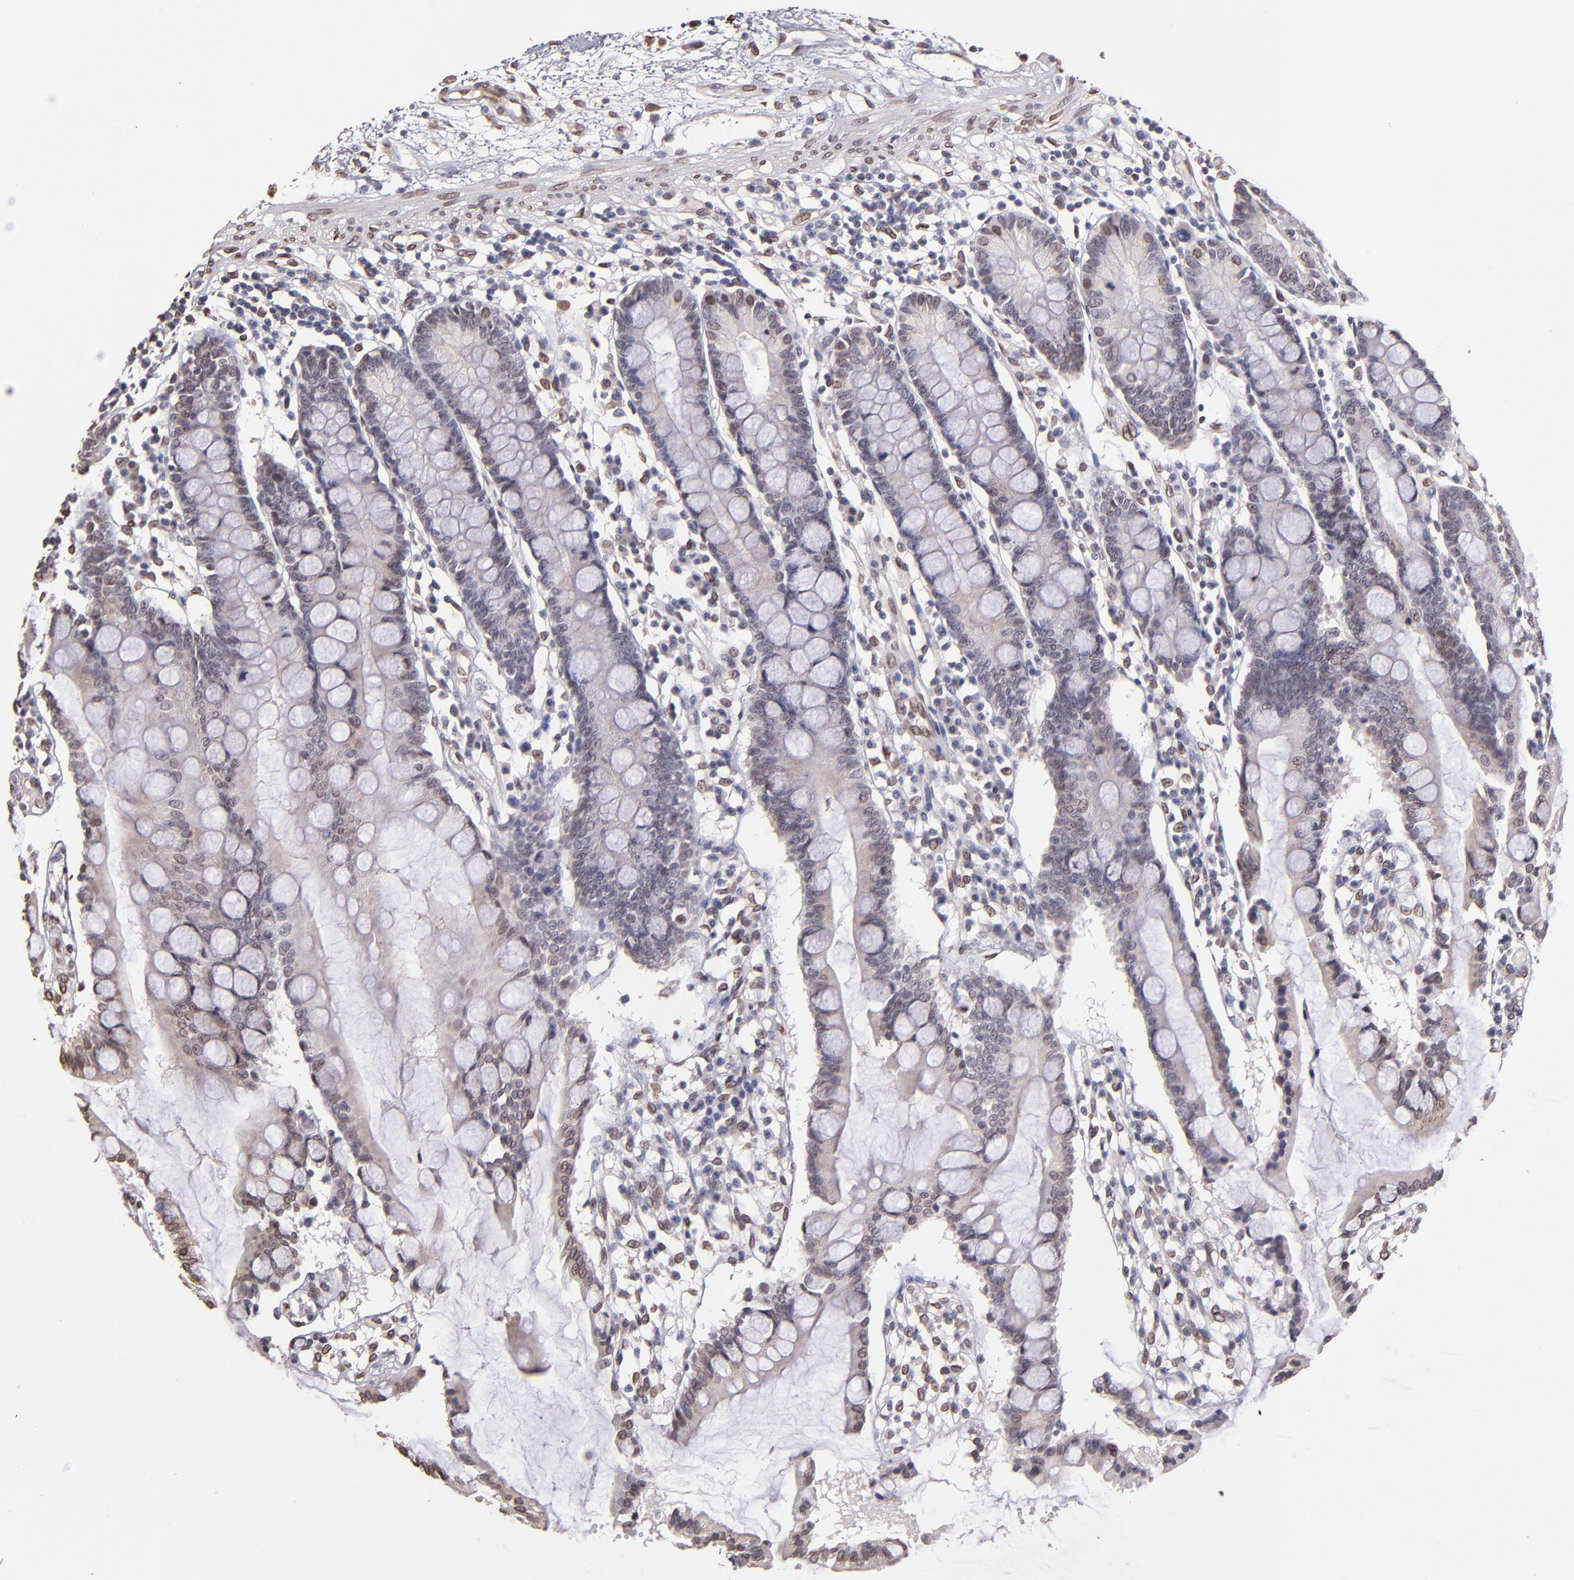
{"staining": {"intensity": "weak", "quantity": "<25%", "location": "nuclear"}, "tissue": "small intestine", "cell_type": "Glandular cells", "image_type": "normal", "snomed": [{"axis": "morphology", "description": "Normal tissue, NOS"}, {"axis": "topography", "description": "Small intestine"}], "caption": "IHC photomicrograph of benign small intestine stained for a protein (brown), which shows no expression in glandular cells.", "gene": "PUM3", "patient": {"sex": "female", "age": 51}}